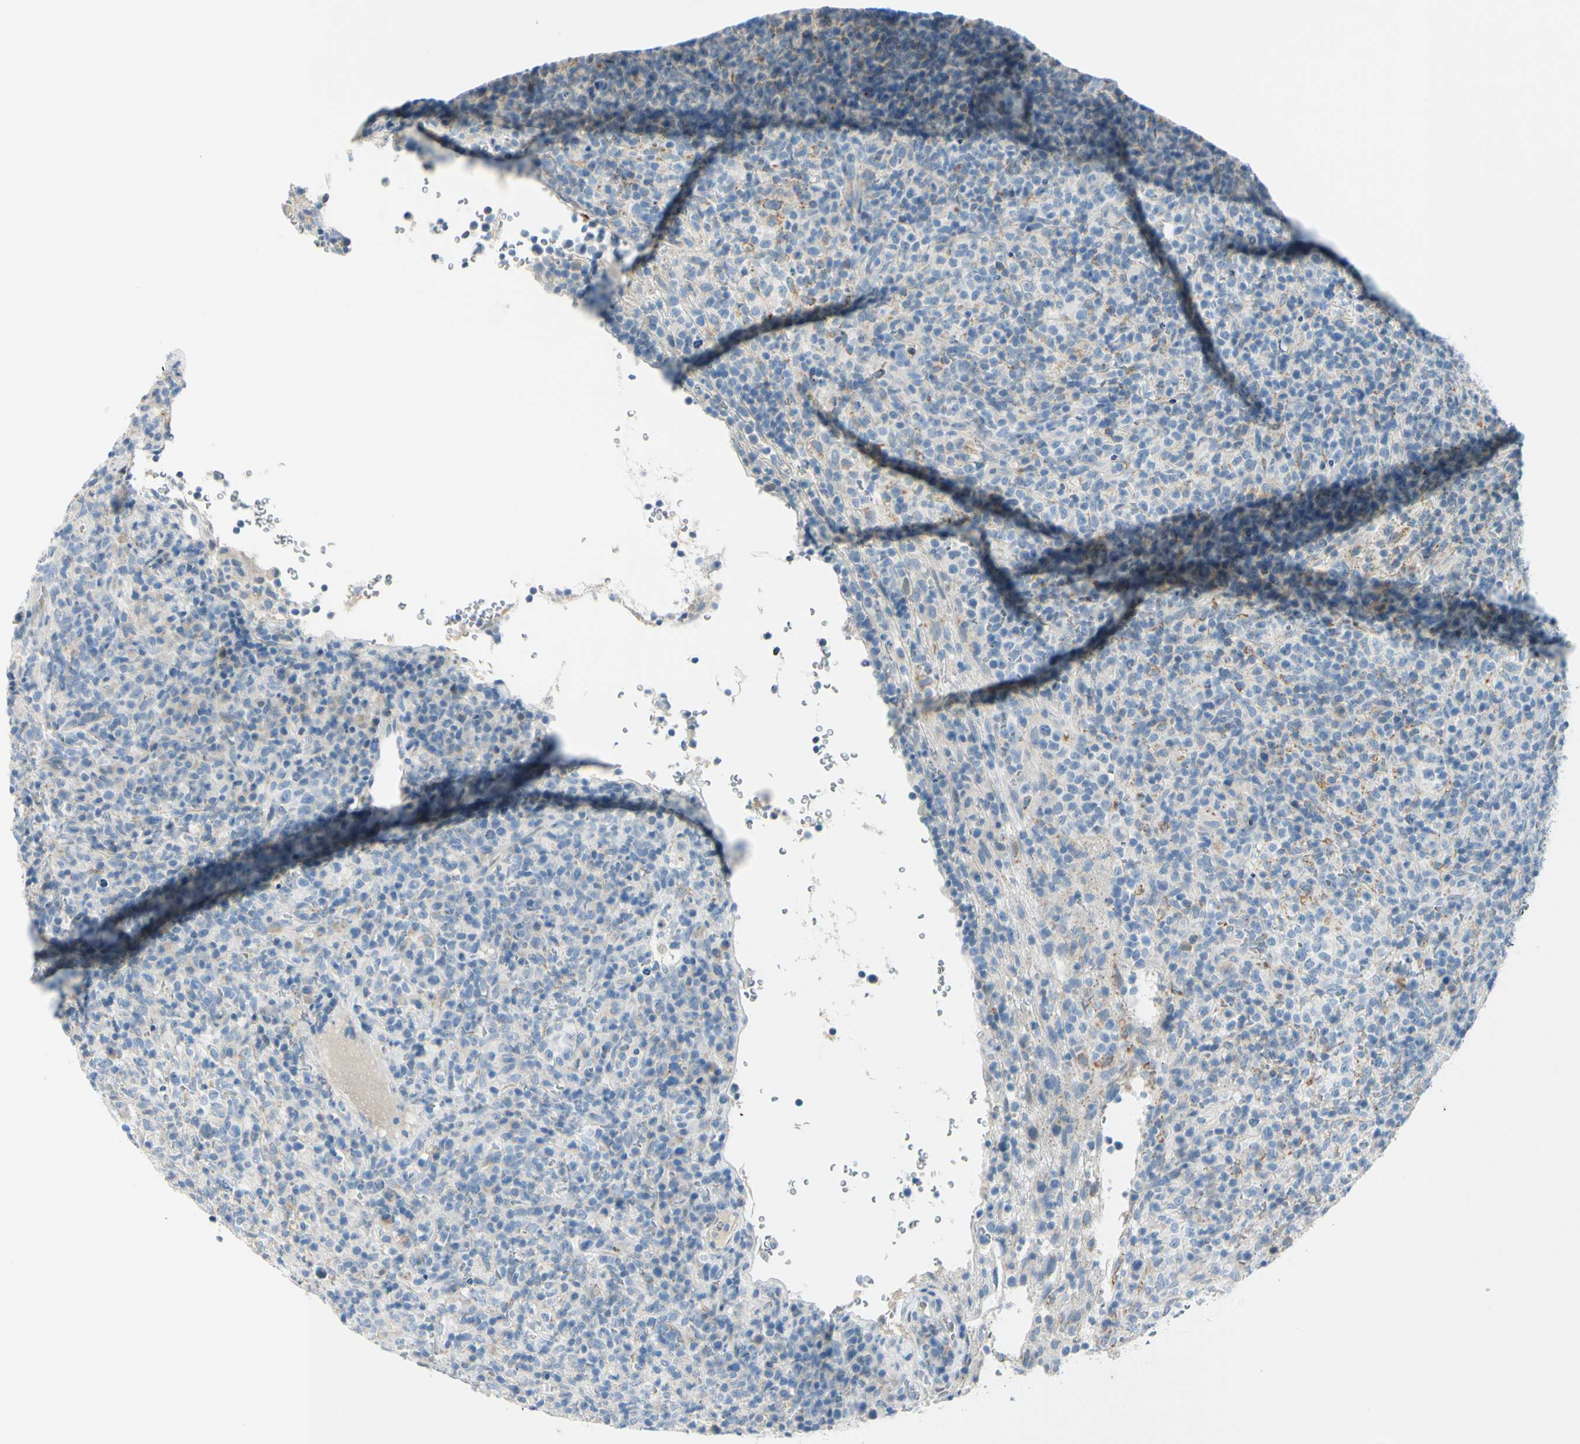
{"staining": {"intensity": "negative", "quantity": "none", "location": "none"}, "tissue": "lymphoma", "cell_type": "Tumor cells", "image_type": "cancer", "snomed": [{"axis": "morphology", "description": "Malignant lymphoma, non-Hodgkin's type, High grade"}, {"axis": "topography", "description": "Lymph node"}], "caption": "Immunohistochemical staining of malignant lymphoma, non-Hodgkin's type (high-grade) demonstrates no significant positivity in tumor cells.", "gene": "GALNT5", "patient": {"sex": "female", "age": 76}}